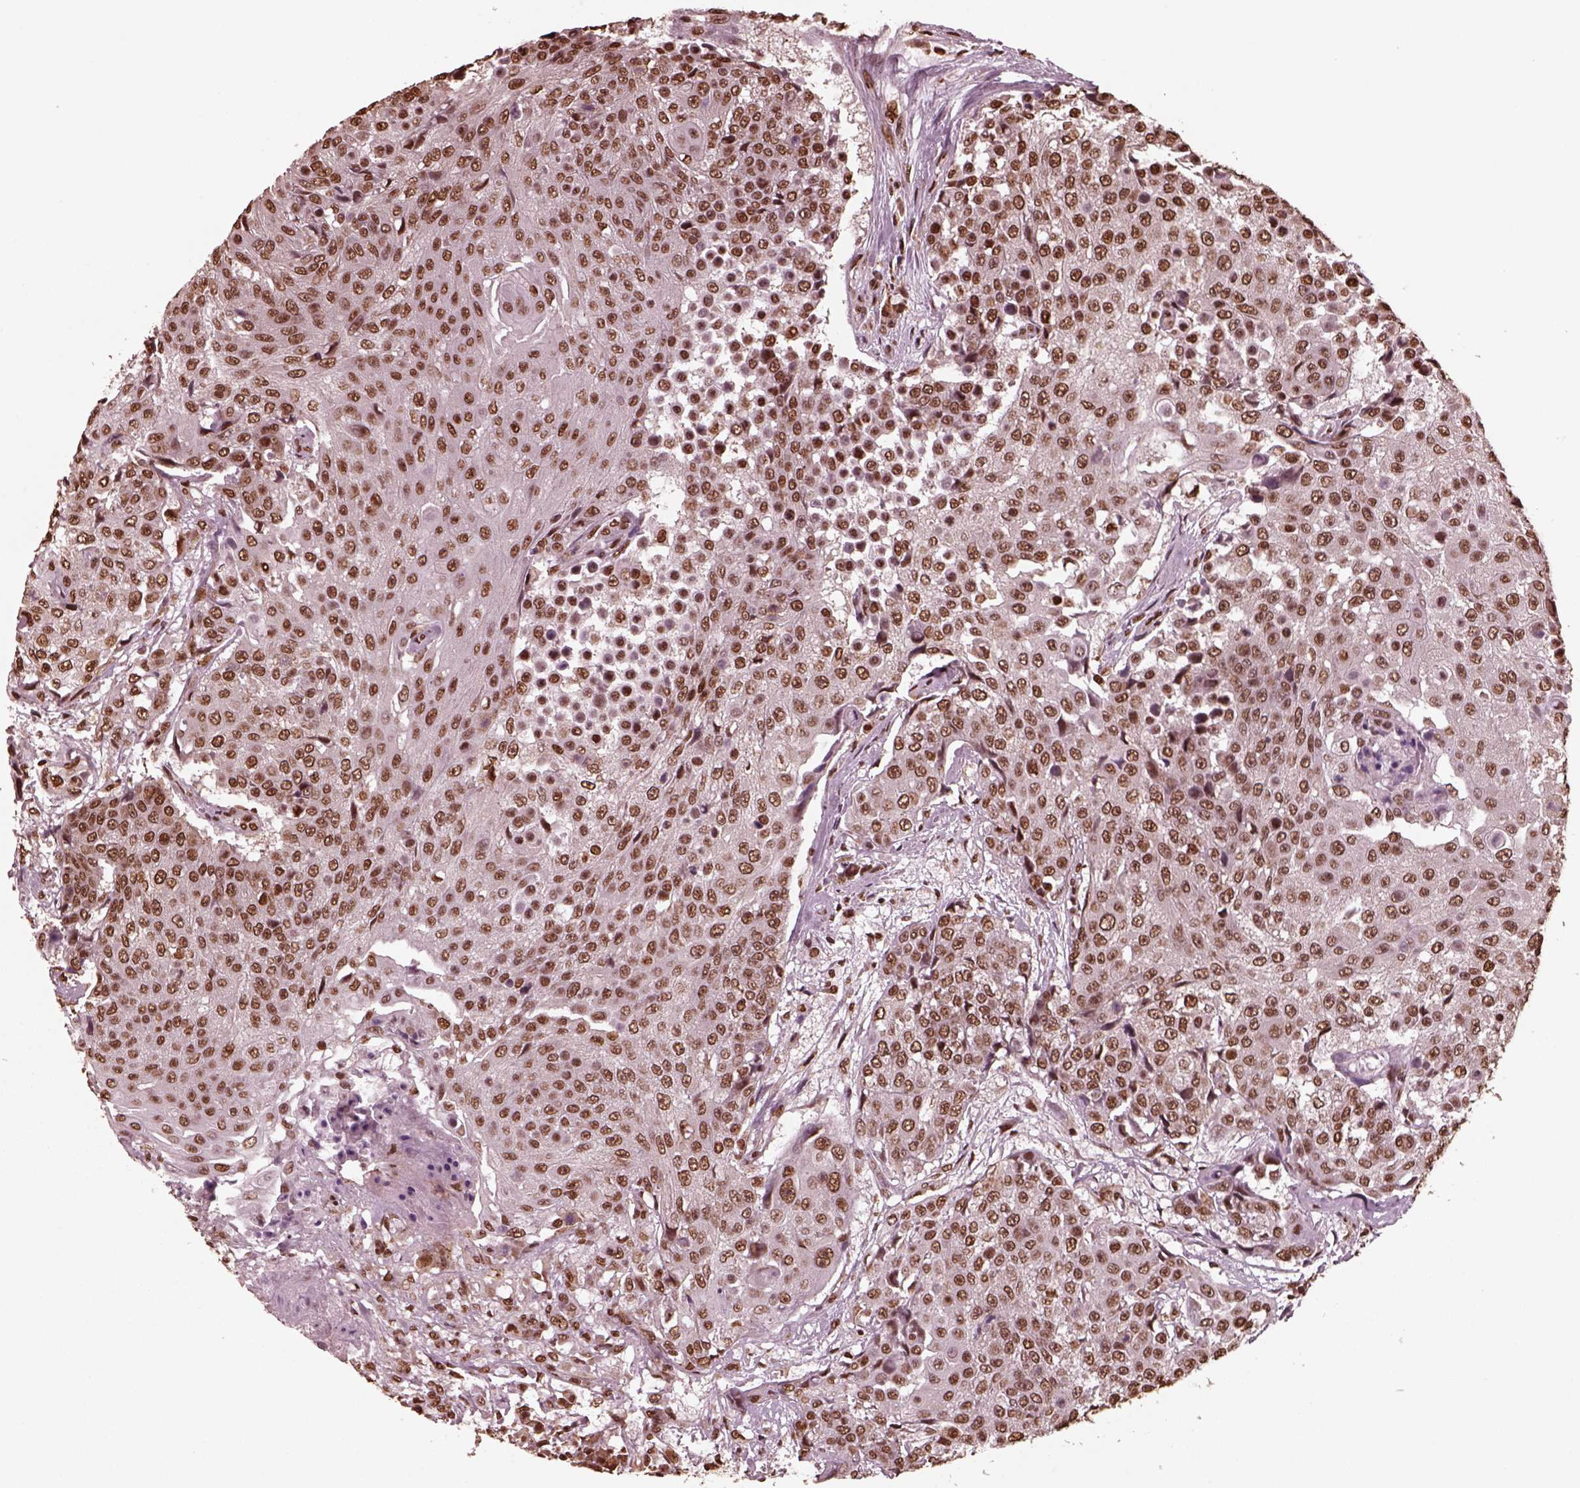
{"staining": {"intensity": "moderate", "quantity": ">75%", "location": "nuclear"}, "tissue": "urothelial cancer", "cell_type": "Tumor cells", "image_type": "cancer", "snomed": [{"axis": "morphology", "description": "Urothelial carcinoma, High grade"}, {"axis": "topography", "description": "Urinary bladder"}], "caption": "Immunohistochemistry (DAB (3,3'-diaminobenzidine)) staining of human high-grade urothelial carcinoma reveals moderate nuclear protein staining in approximately >75% of tumor cells. (DAB (3,3'-diaminobenzidine) IHC with brightfield microscopy, high magnification).", "gene": "NSD1", "patient": {"sex": "female", "age": 63}}